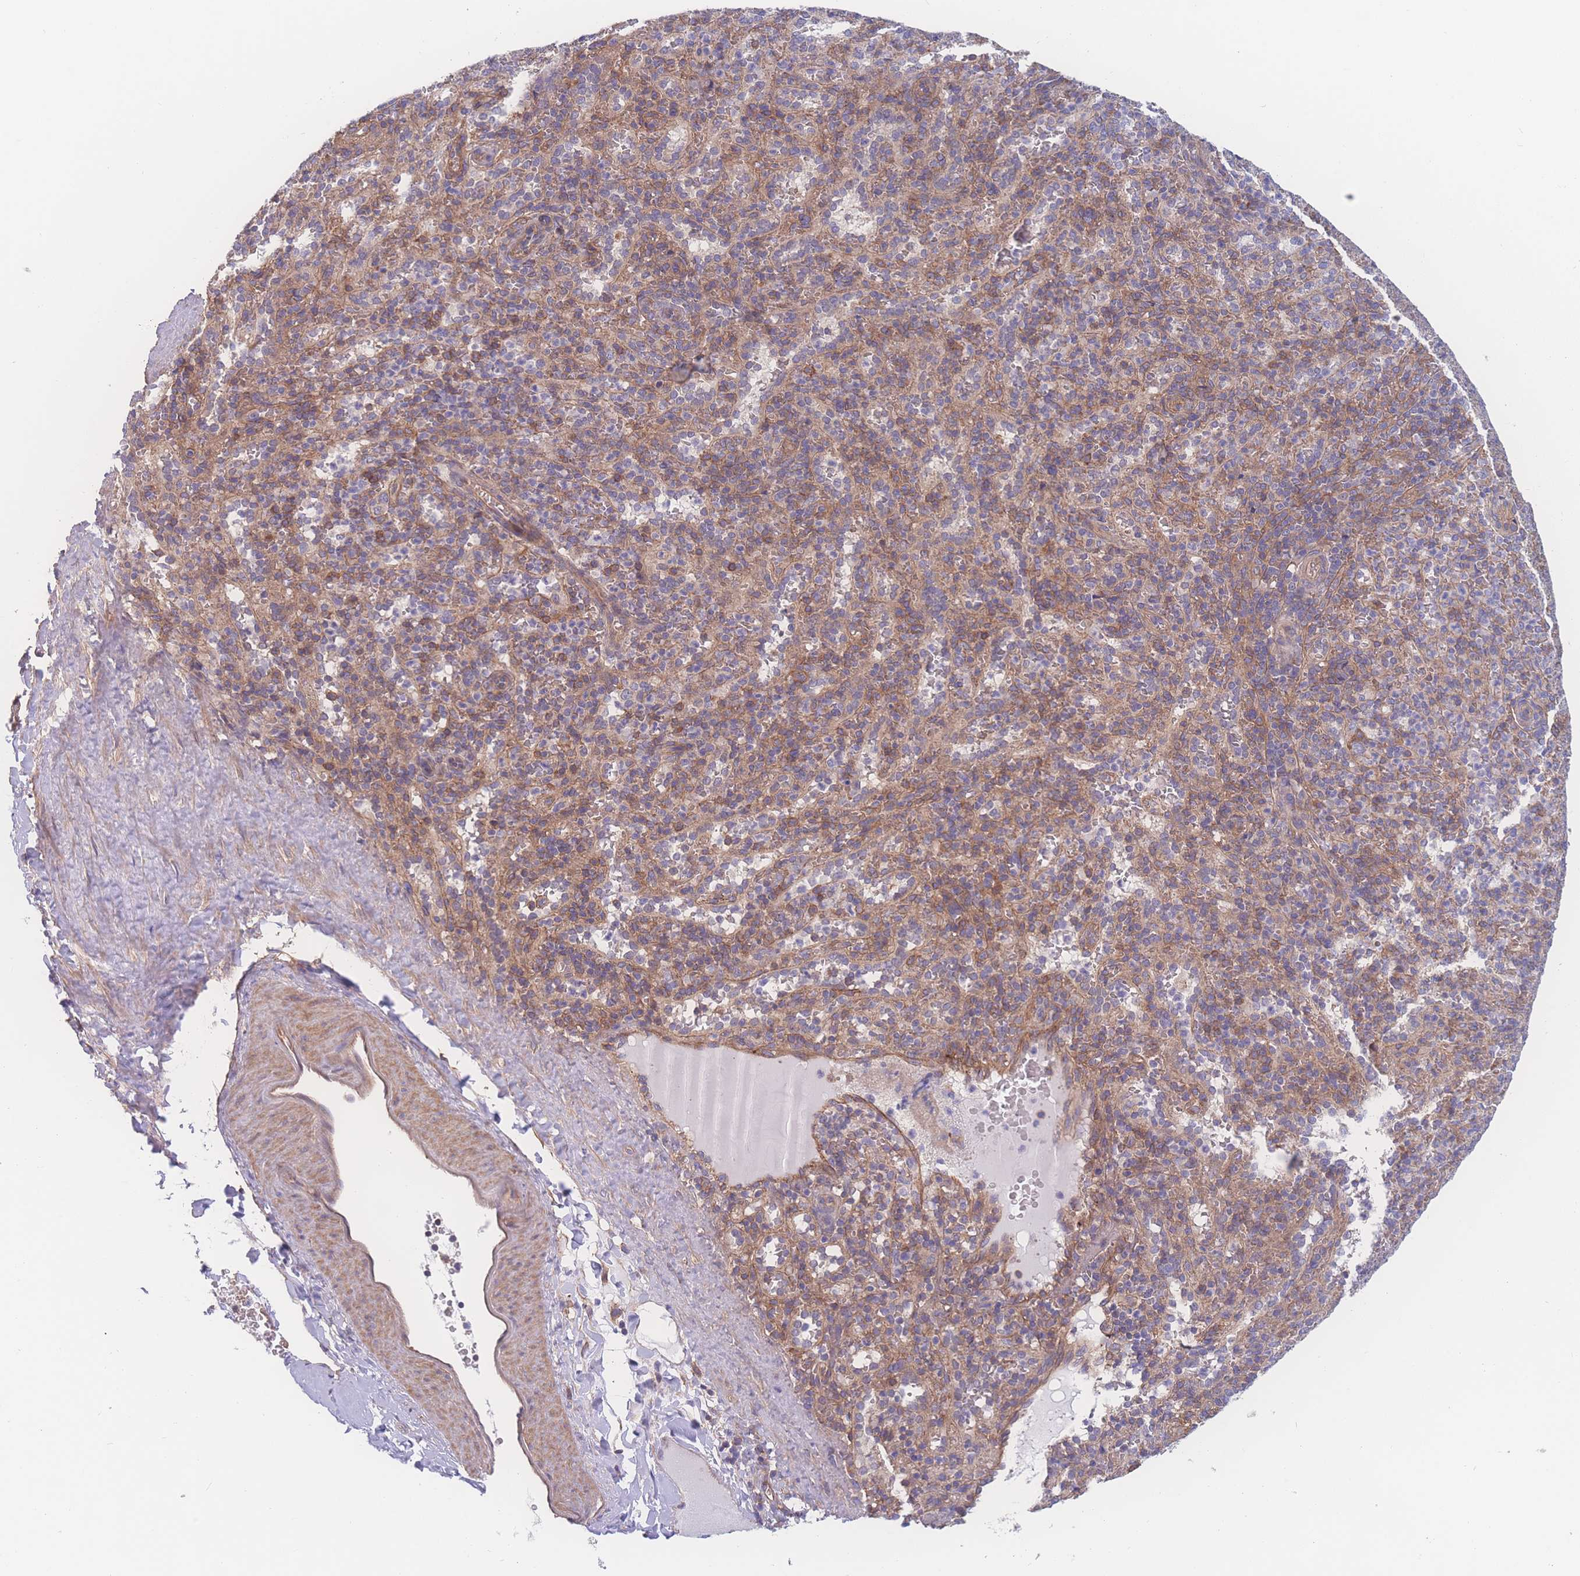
{"staining": {"intensity": "moderate", "quantity": "25%-75%", "location": "cytoplasmic/membranous"}, "tissue": "spleen", "cell_type": "Cells in red pulp", "image_type": "normal", "snomed": [{"axis": "morphology", "description": "Normal tissue, NOS"}, {"axis": "topography", "description": "Spleen"}], "caption": "Protein staining of normal spleen exhibits moderate cytoplasmic/membranous positivity in about 25%-75% of cells in red pulp.", "gene": "CFAP97", "patient": {"sex": "female", "age": 21}}